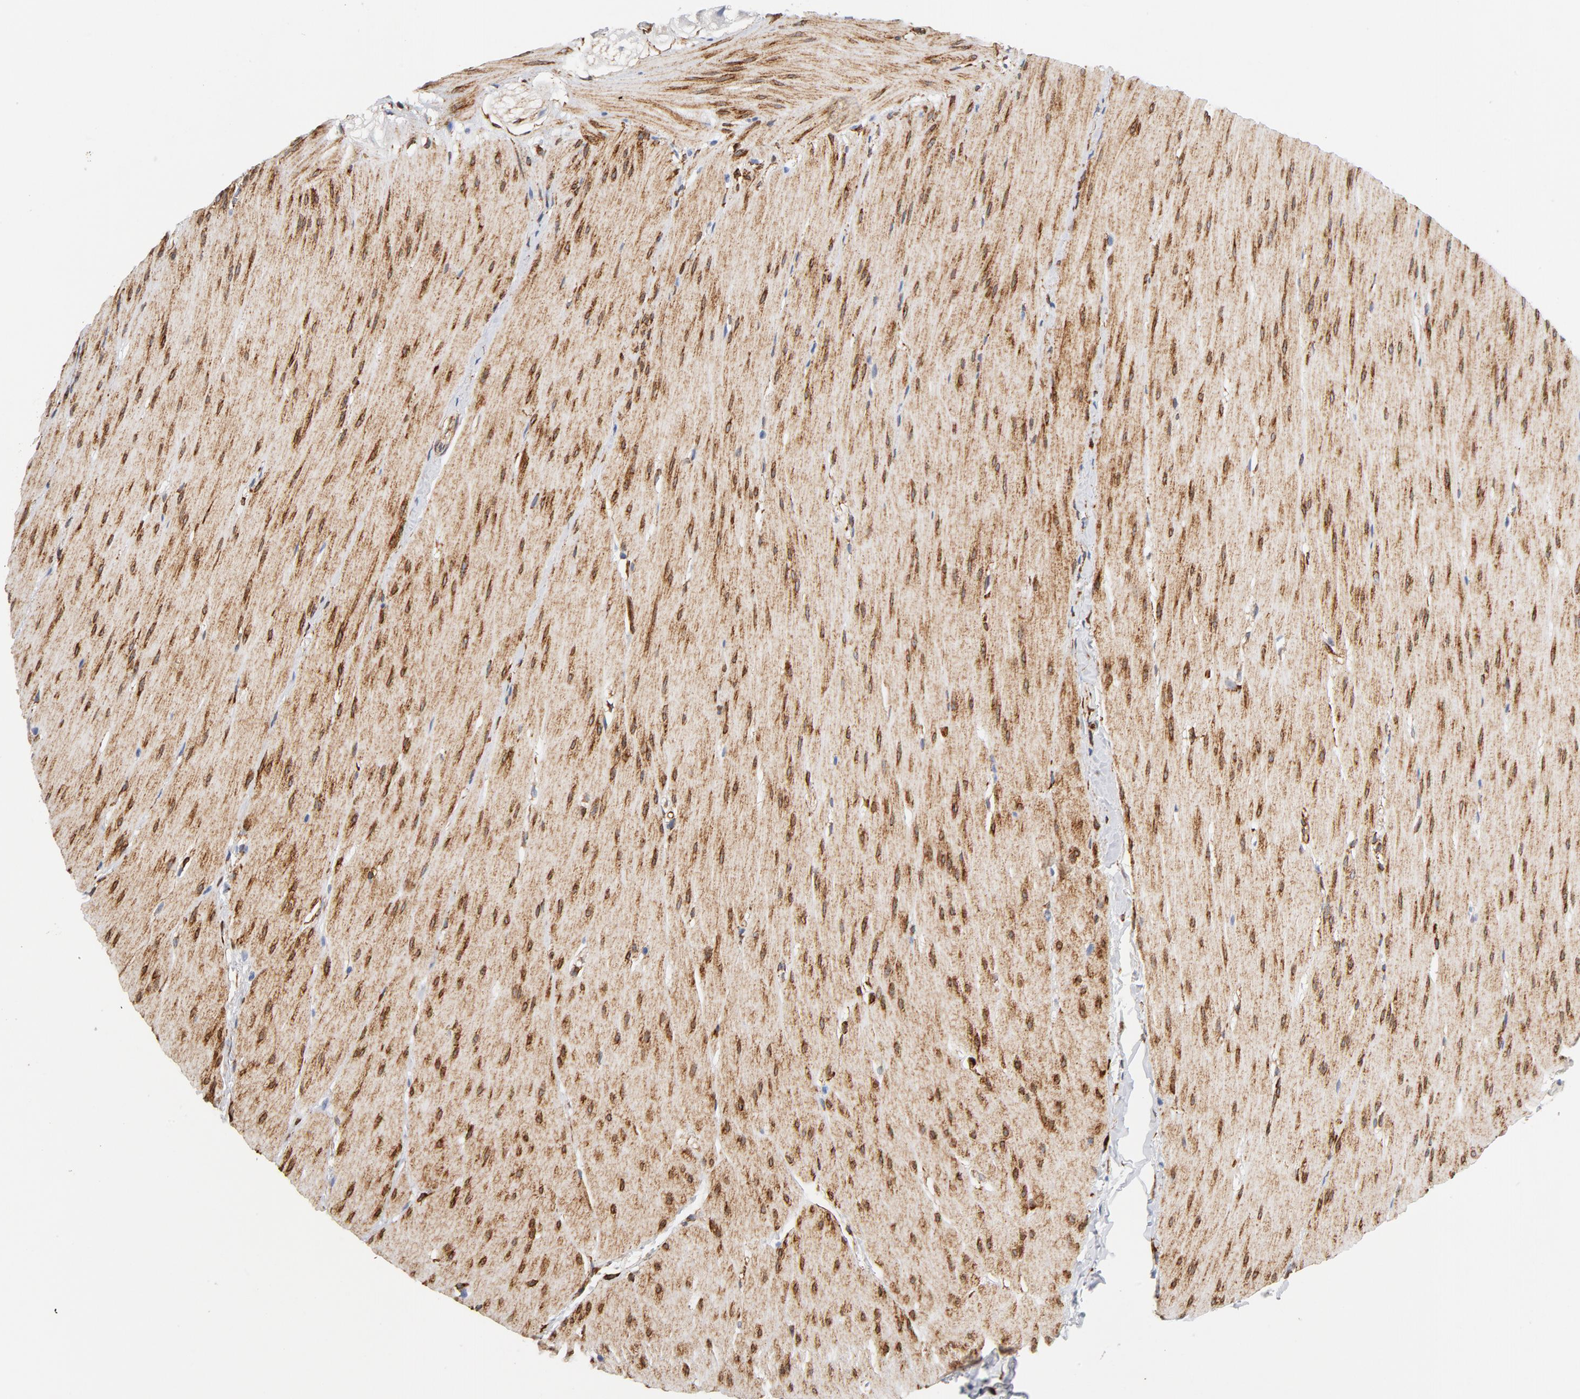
{"staining": {"intensity": "moderate", "quantity": ">75%", "location": "cytoplasmic/membranous"}, "tissue": "smooth muscle", "cell_type": "Smooth muscle cells", "image_type": "normal", "snomed": [{"axis": "morphology", "description": "Normal tissue, NOS"}, {"axis": "topography", "description": "Smooth muscle"}, {"axis": "topography", "description": "Colon"}], "caption": "Immunohistochemical staining of benign smooth muscle exhibits medium levels of moderate cytoplasmic/membranous expression in approximately >75% of smooth muscle cells.", "gene": "SERPINH1", "patient": {"sex": "male", "age": 67}}